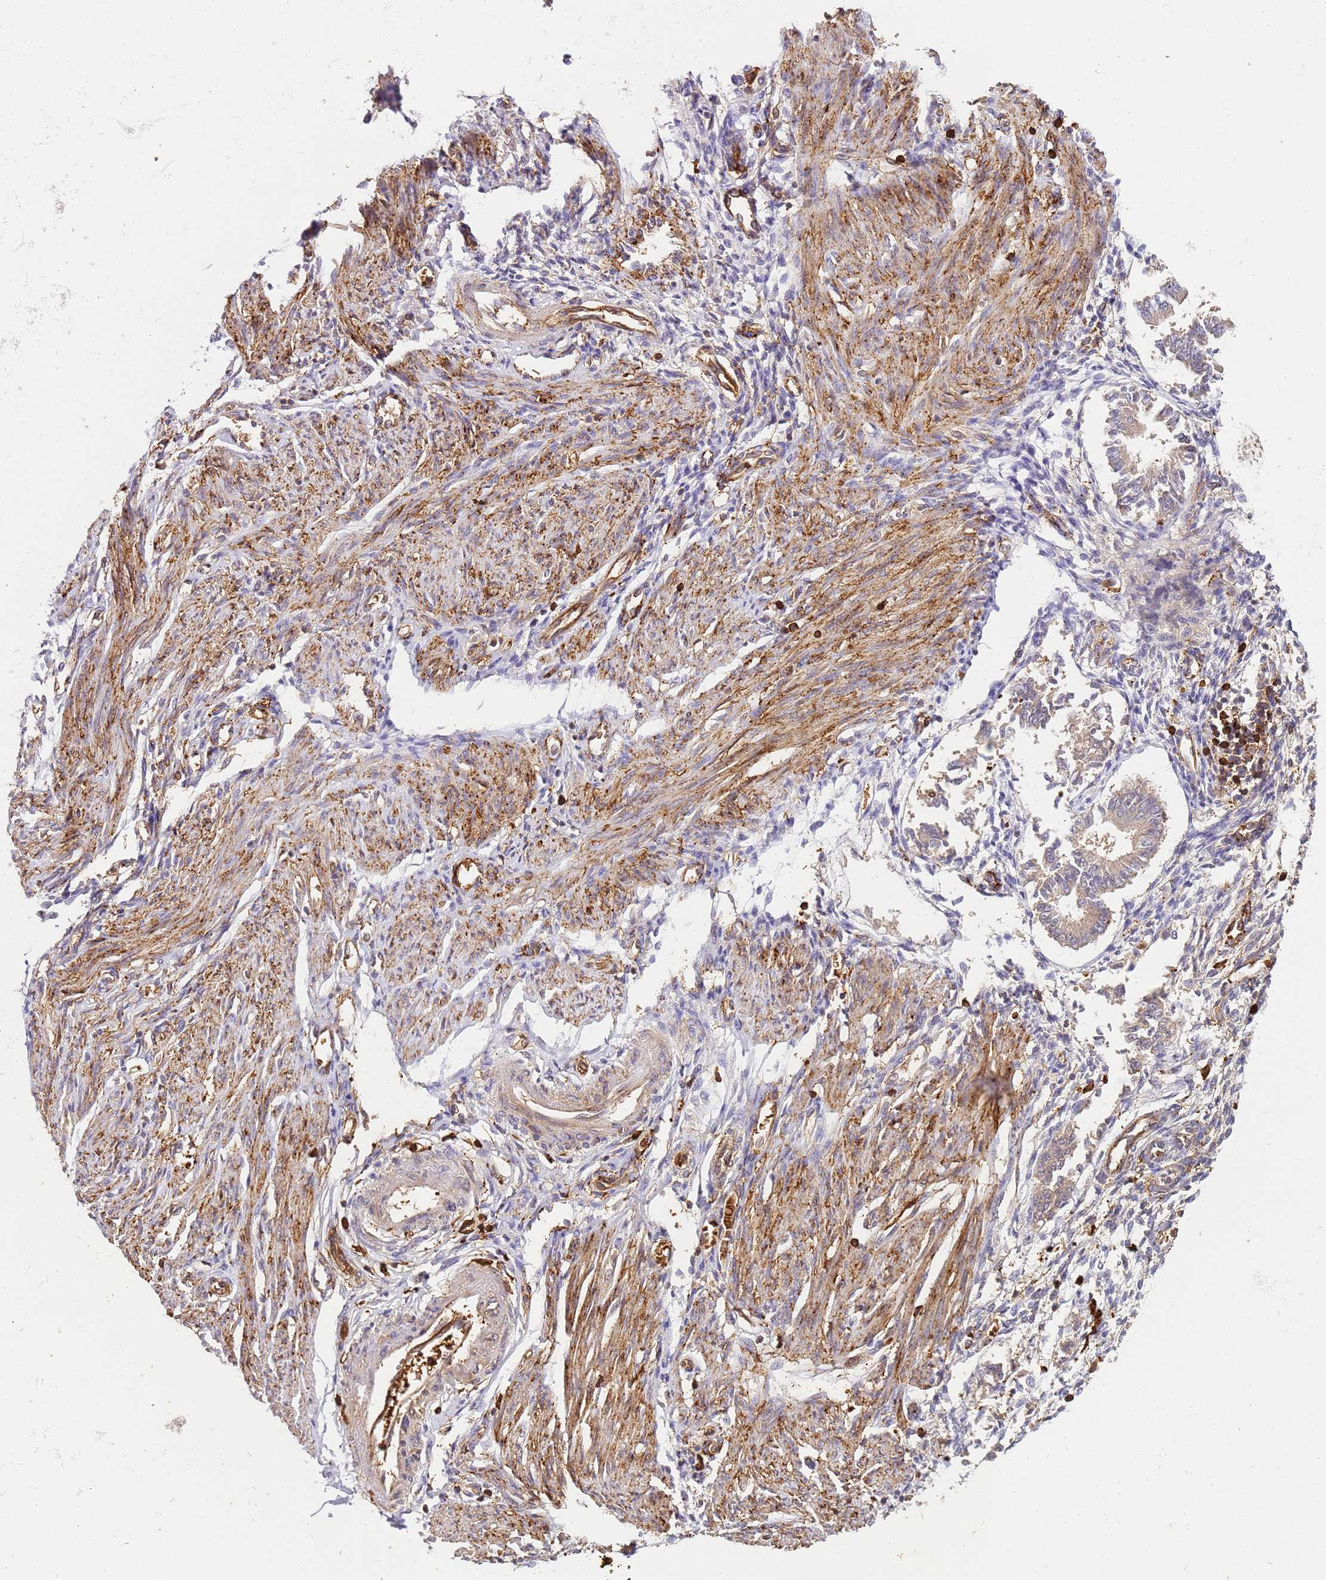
{"staining": {"intensity": "negative", "quantity": "none", "location": "none"}, "tissue": "endometrium", "cell_type": "Cells in endometrial stroma", "image_type": "normal", "snomed": [{"axis": "morphology", "description": "Normal tissue, NOS"}, {"axis": "topography", "description": "Uterus"}, {"axis": "topography", "description": "Endometrium"}], "caption": "Immunohistochemical staining of unremarkable human endometrium reveals no significant positivity in cells in endometrial stroma.", "gene": "OR6P1", "patient": {"sex": "female", "age": 48}}